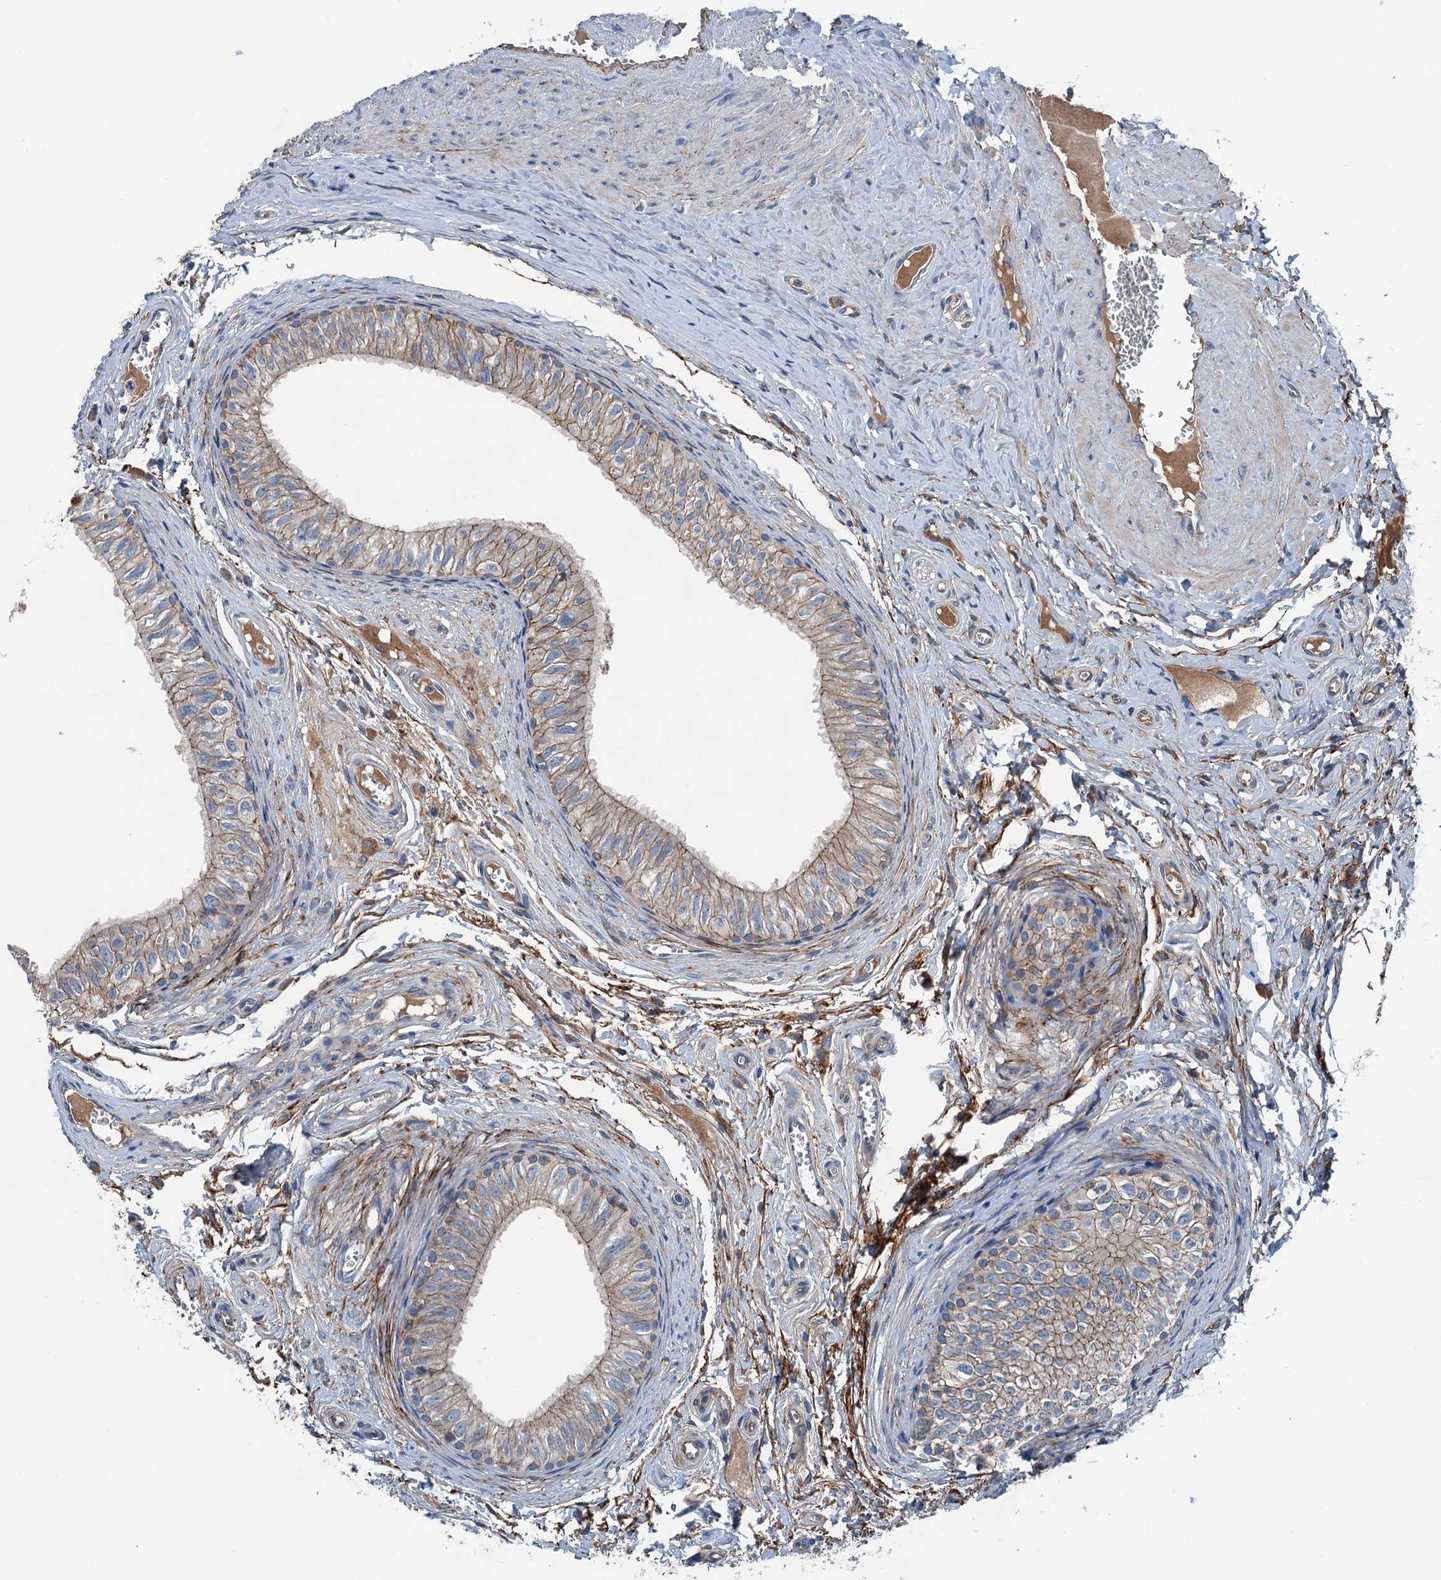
{"staining": {"intensity": "moderate", "quantity": ">75%", "location": "cytoplasmic/membranous"}, "tissue": "epididymis", "cell_type": "Glandular cells", "image_type": "normal", "snomed": [{"axis": "morphology", "description": "Normal tissue, NOS"}, {"axis": "topography", "description": "Epididymis"}], "caption": "Brown immunohistochemical staining in normal human epididymis displays moderate cytoplasmic/membranous positivity in approximately >75% of glandular cells. Nuclei are stained in blue.", "gene": "SLC2A10", "patient": {"sex": "male", "age": 42}}